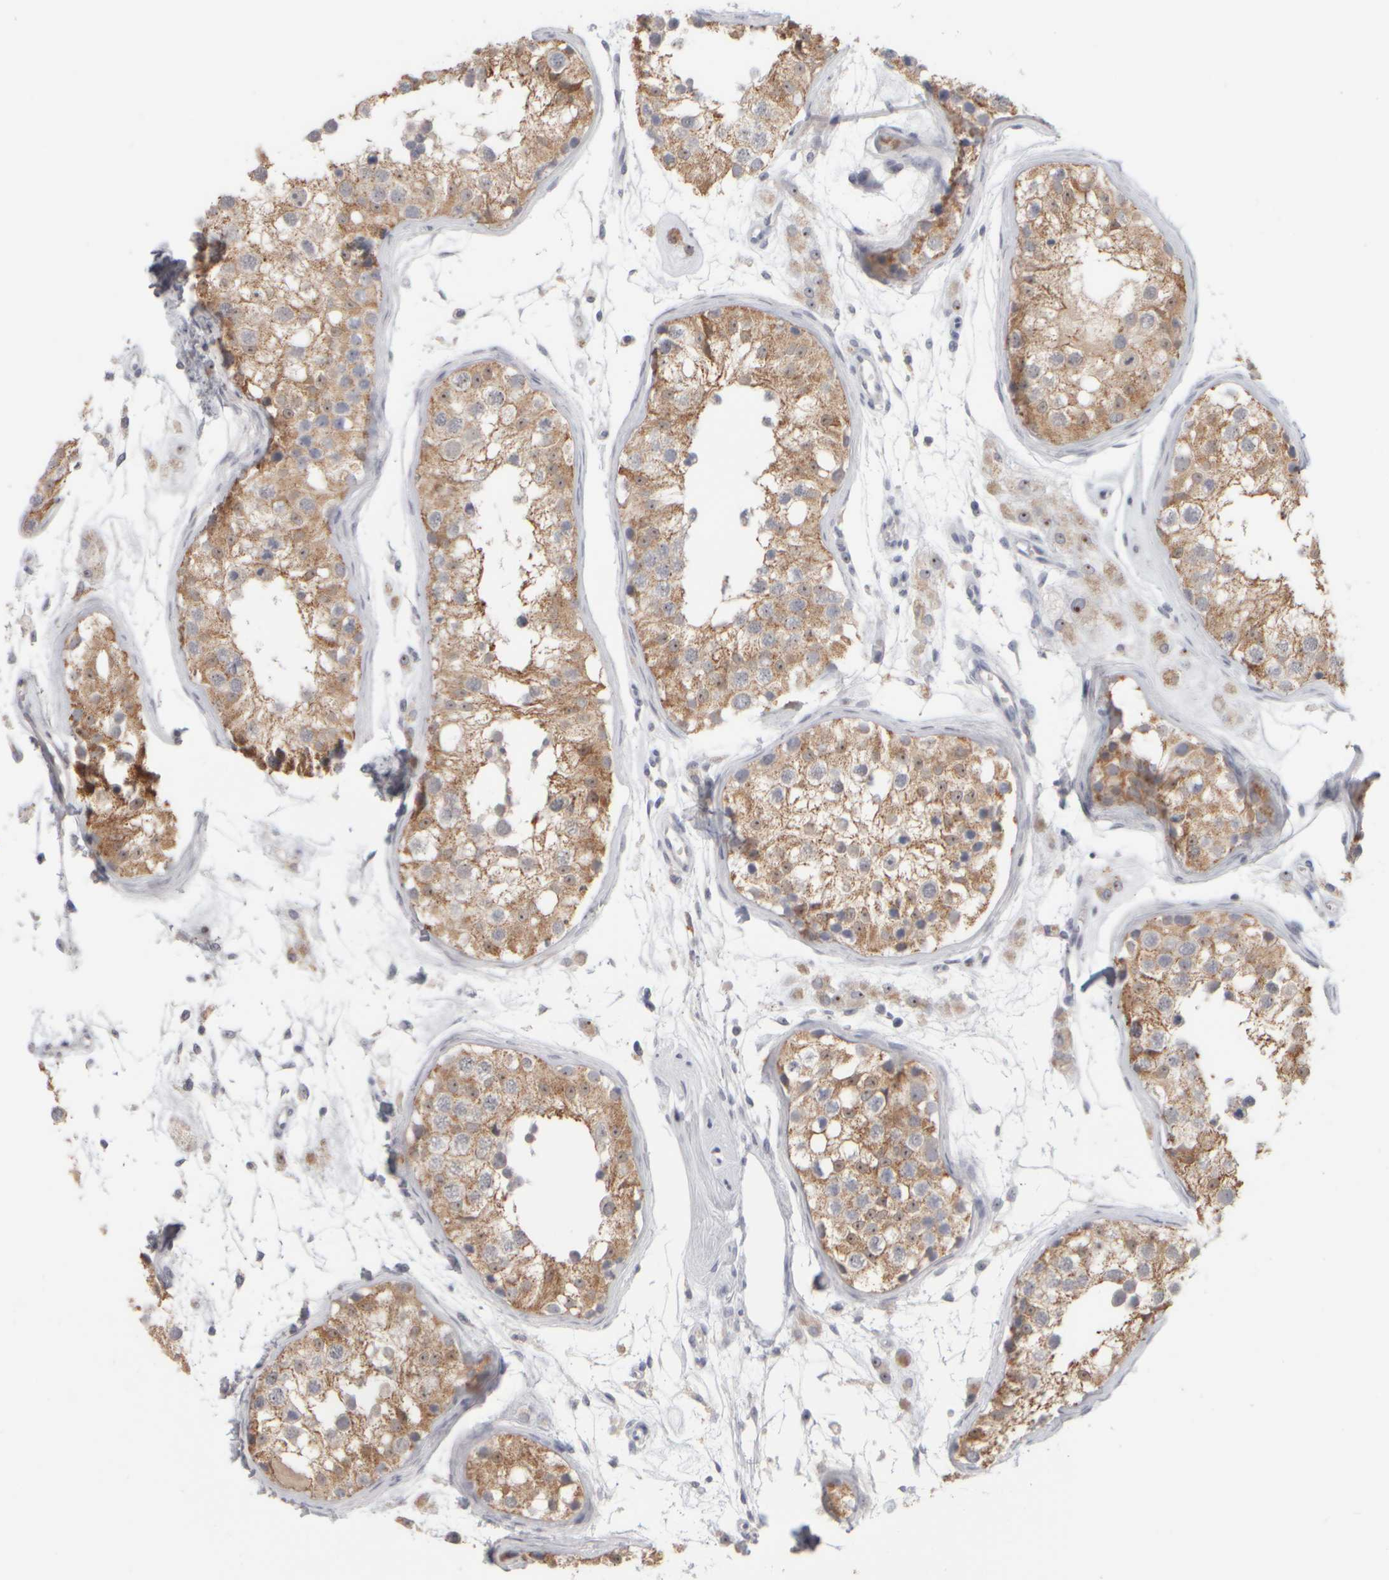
{"staining": {"intensity": "strong", "quantity": ">75%", "location": "nuclear"}, "tissue": "testis", "cell_type": "Cells in seminiferous ducts", "image_type": "normal", "snomed": [{"axis": "morphology", "description": "Normal tissue, NOS"}, {"axis": "morphology", "description": "Adenocarcinoma, metastatic, NOS"}, {"axis": "topography", "description": "Testis"}], "caption": "Immunohistochemistry image of normal testis: human testis stained using immunohistochemistry demonstrates high levels of strong protein expression localized specifically in the nuclear of cells in seminiferous ducts, appearing as a nuclear brown color.", "gene": "DCXR", "patient": {"sex": "male", "age": 26}}